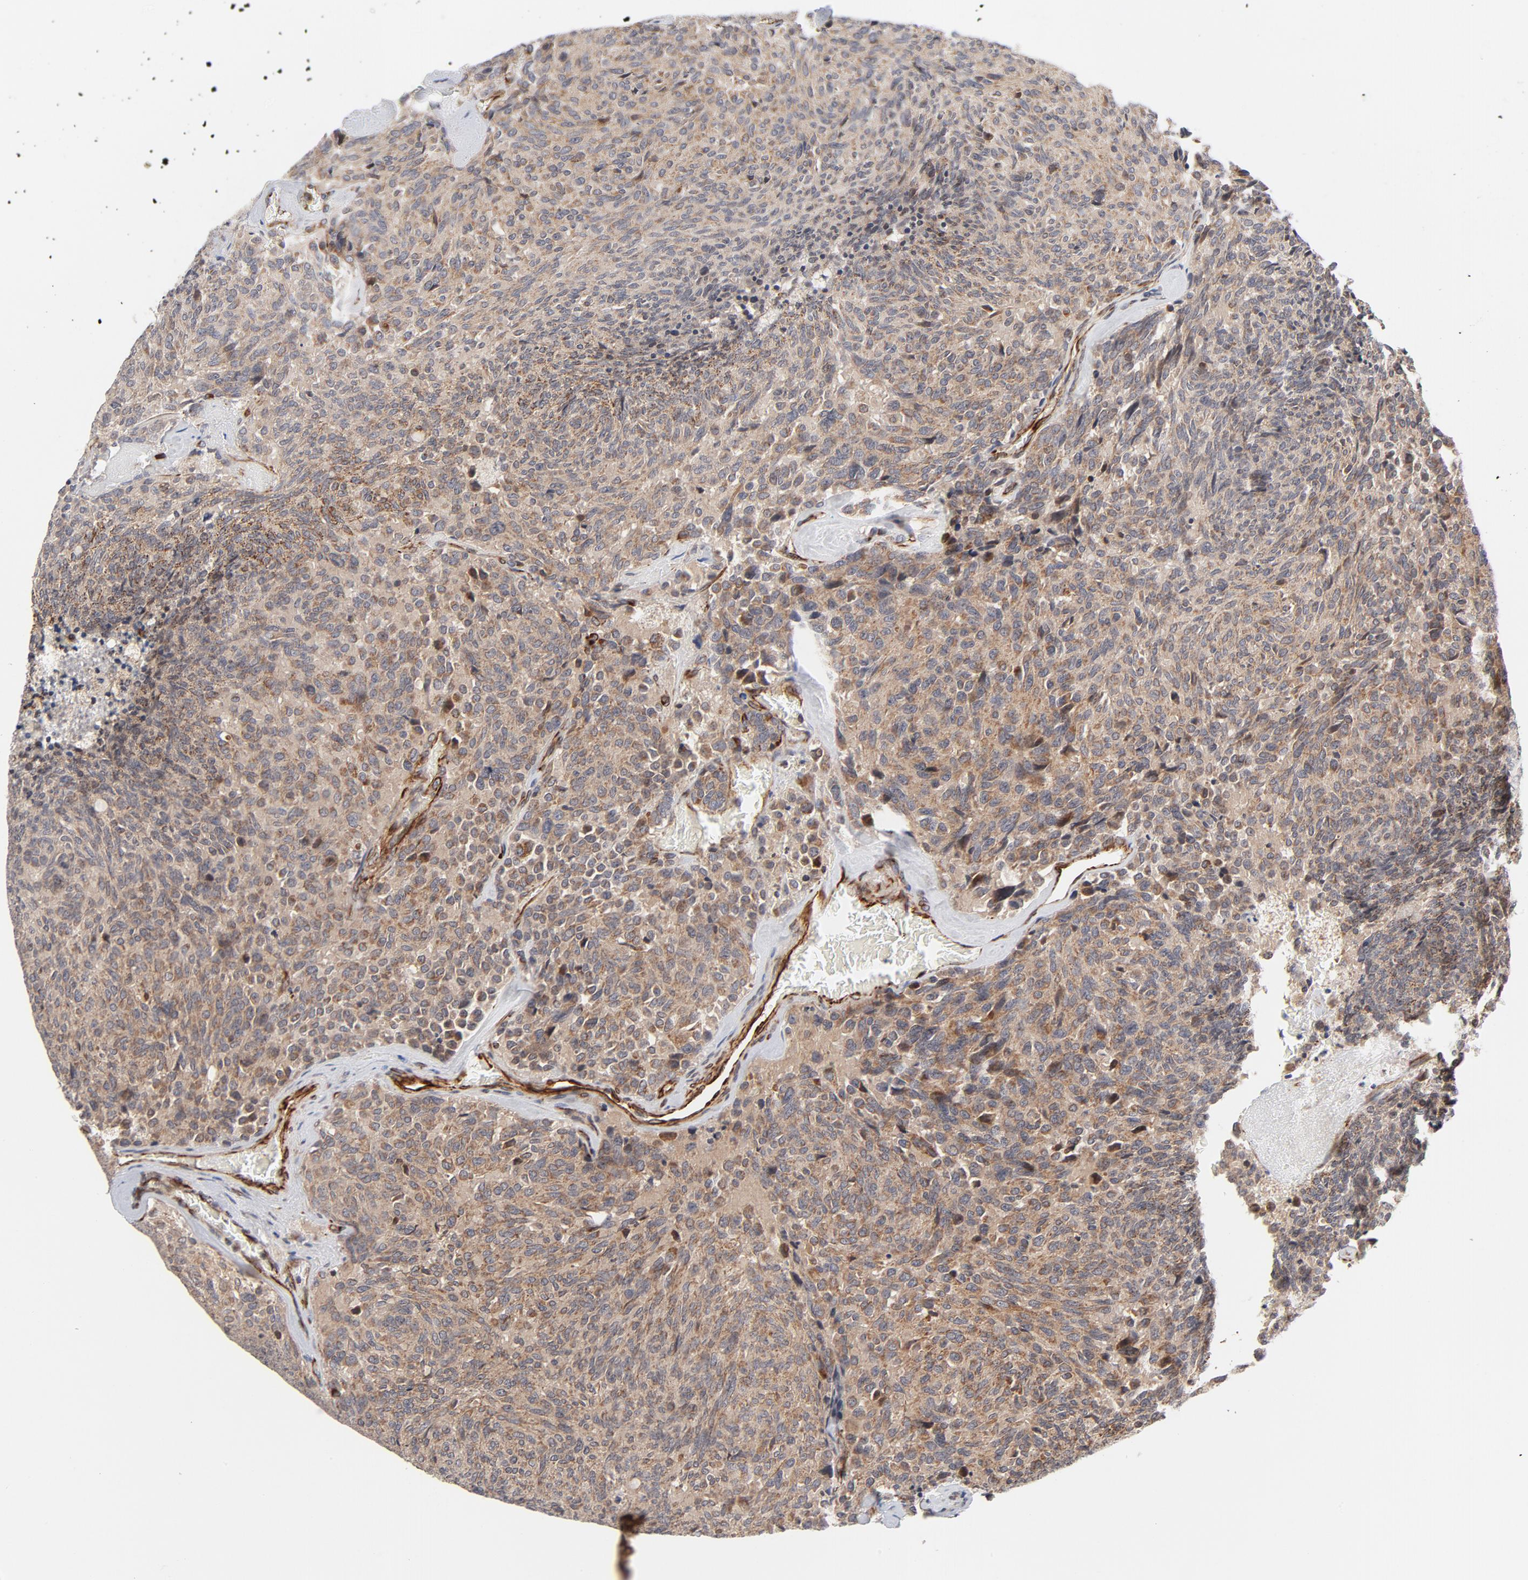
{"staining": {"intensity": "moderate", "quantity": ">75%", "location": "cytoplasmic/membranous"}, "tissue": "carcinoid", "cell_type": "Tumor cells", "image_type": "cancer", "snomed": [{"axis": "morphology", "description": "Carcinoid, malignant, NOS"}, {"axis": "topography", "description": "Pancreas"}], "caption": "Immunohistochemical staining of human carcinoid (malignant) displays moderate cytoplasmic/membranous protein positivity in about >75% of tumor cells.", "gene": "DNAAF2", "patient": {"sex": "female", "age": 54}}